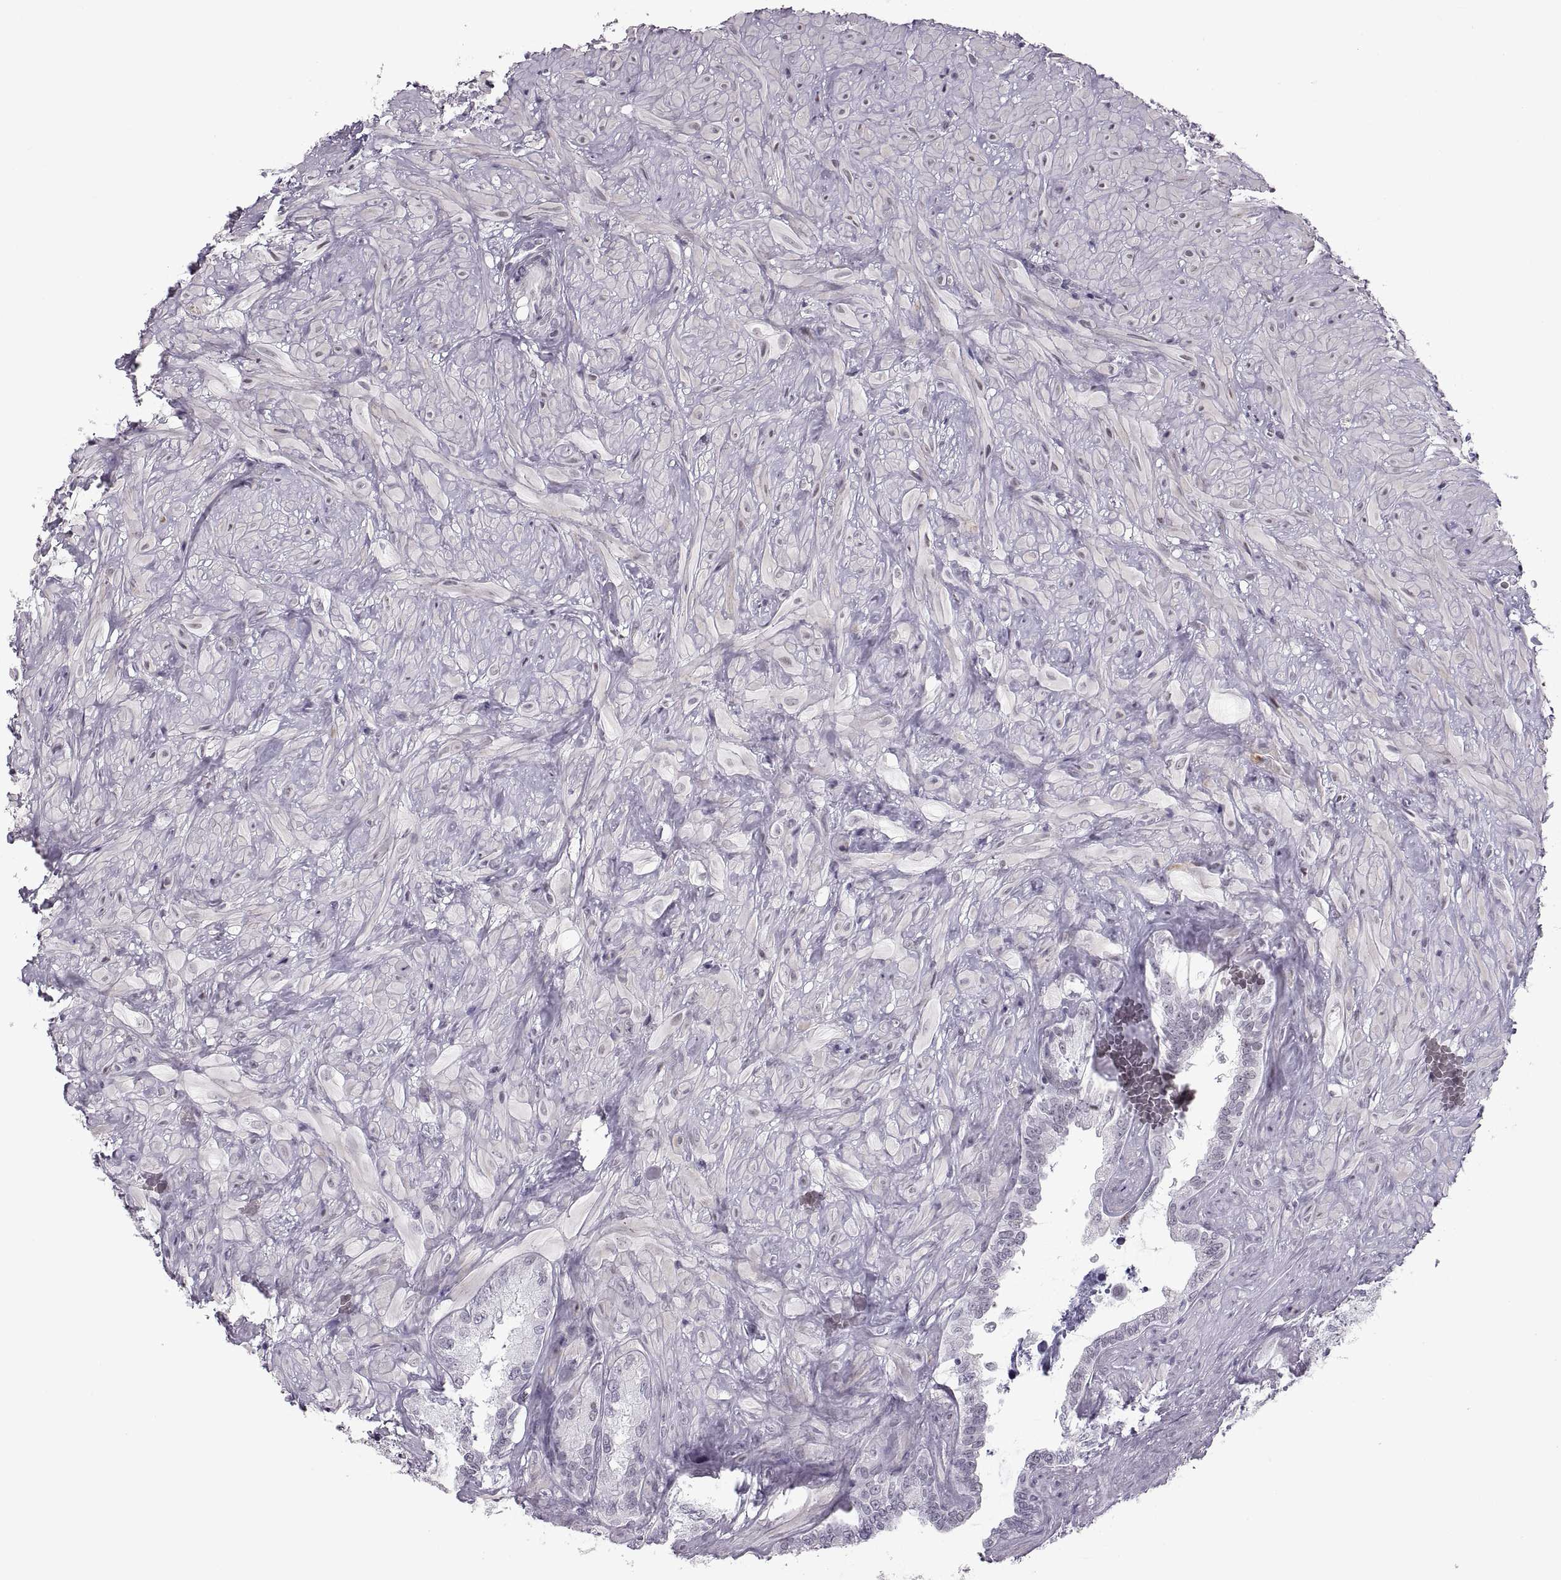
{"staining": {"intensity": "negative", "quantity": "none", "location": "none"}, "tissue": "seminal vesicle", "cell_type": "Glandular cells", "image_type": "normal", "snomed": [{"axis": "morphology", "description": "Normal tissue, NOS"}, {"axis": "topography", "description": "Seminal veicle"}], "caption": "An immunohistochemistry (IHC) micrograph of normal seminal vesicle is shown. There is no staining in glandular cells of seminal vesicle. The staining was performed using DAB (3,3'-diaminobenzidine) to visualize the protein expression in brown, while the nuclei were stained in blue with hematoxylin (Magnification: 20x).", "gene": "NANOS3", "patient": {"sex": "male", "age": 72}}